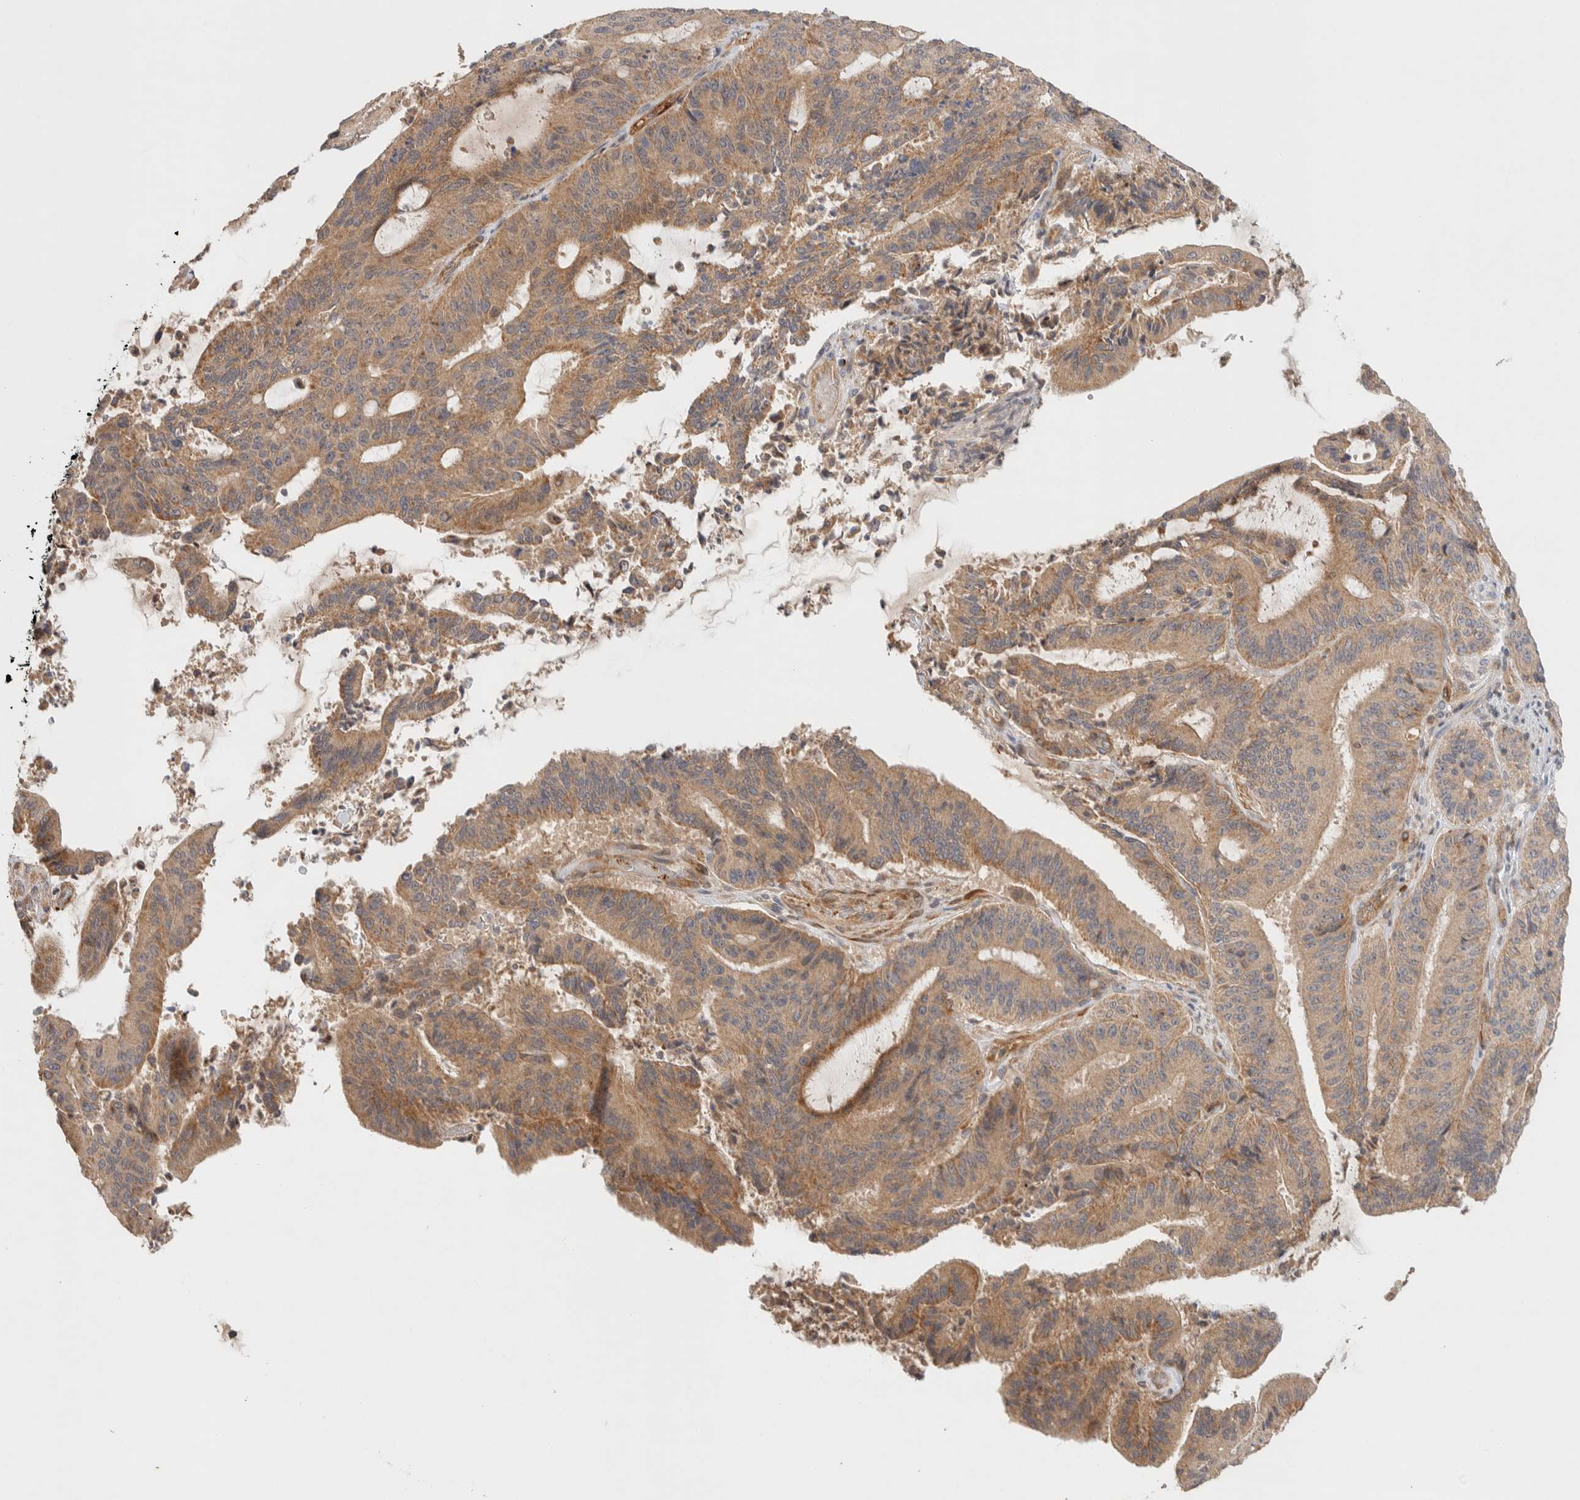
{"staining": {"intensity": "moderate", "quantity": ">75%", "location": "cytoplasmic/membranous"}, "tissue": "liver cancer", "cell_type": "Tumor cells", "image_type": "cancer", "snomed": [{"axis": "morphology", "description": "Normal tissue, NOS"}, {"axis": "morphology", "description": "Cholangiocarcinoma"}, {"axis": "topography", "description": "Liver"}, {"axis": "topography", "description": "Peripheral nerve tissue"}], "caption": "Tumor cells exhibit medium levels of moderate cytoplasmic/membranous expression in approximately >75% of cells in cholangiocarcinoma (liver).", "gene": "KIF9", "patient": {"sex": "female", "age": 73}}